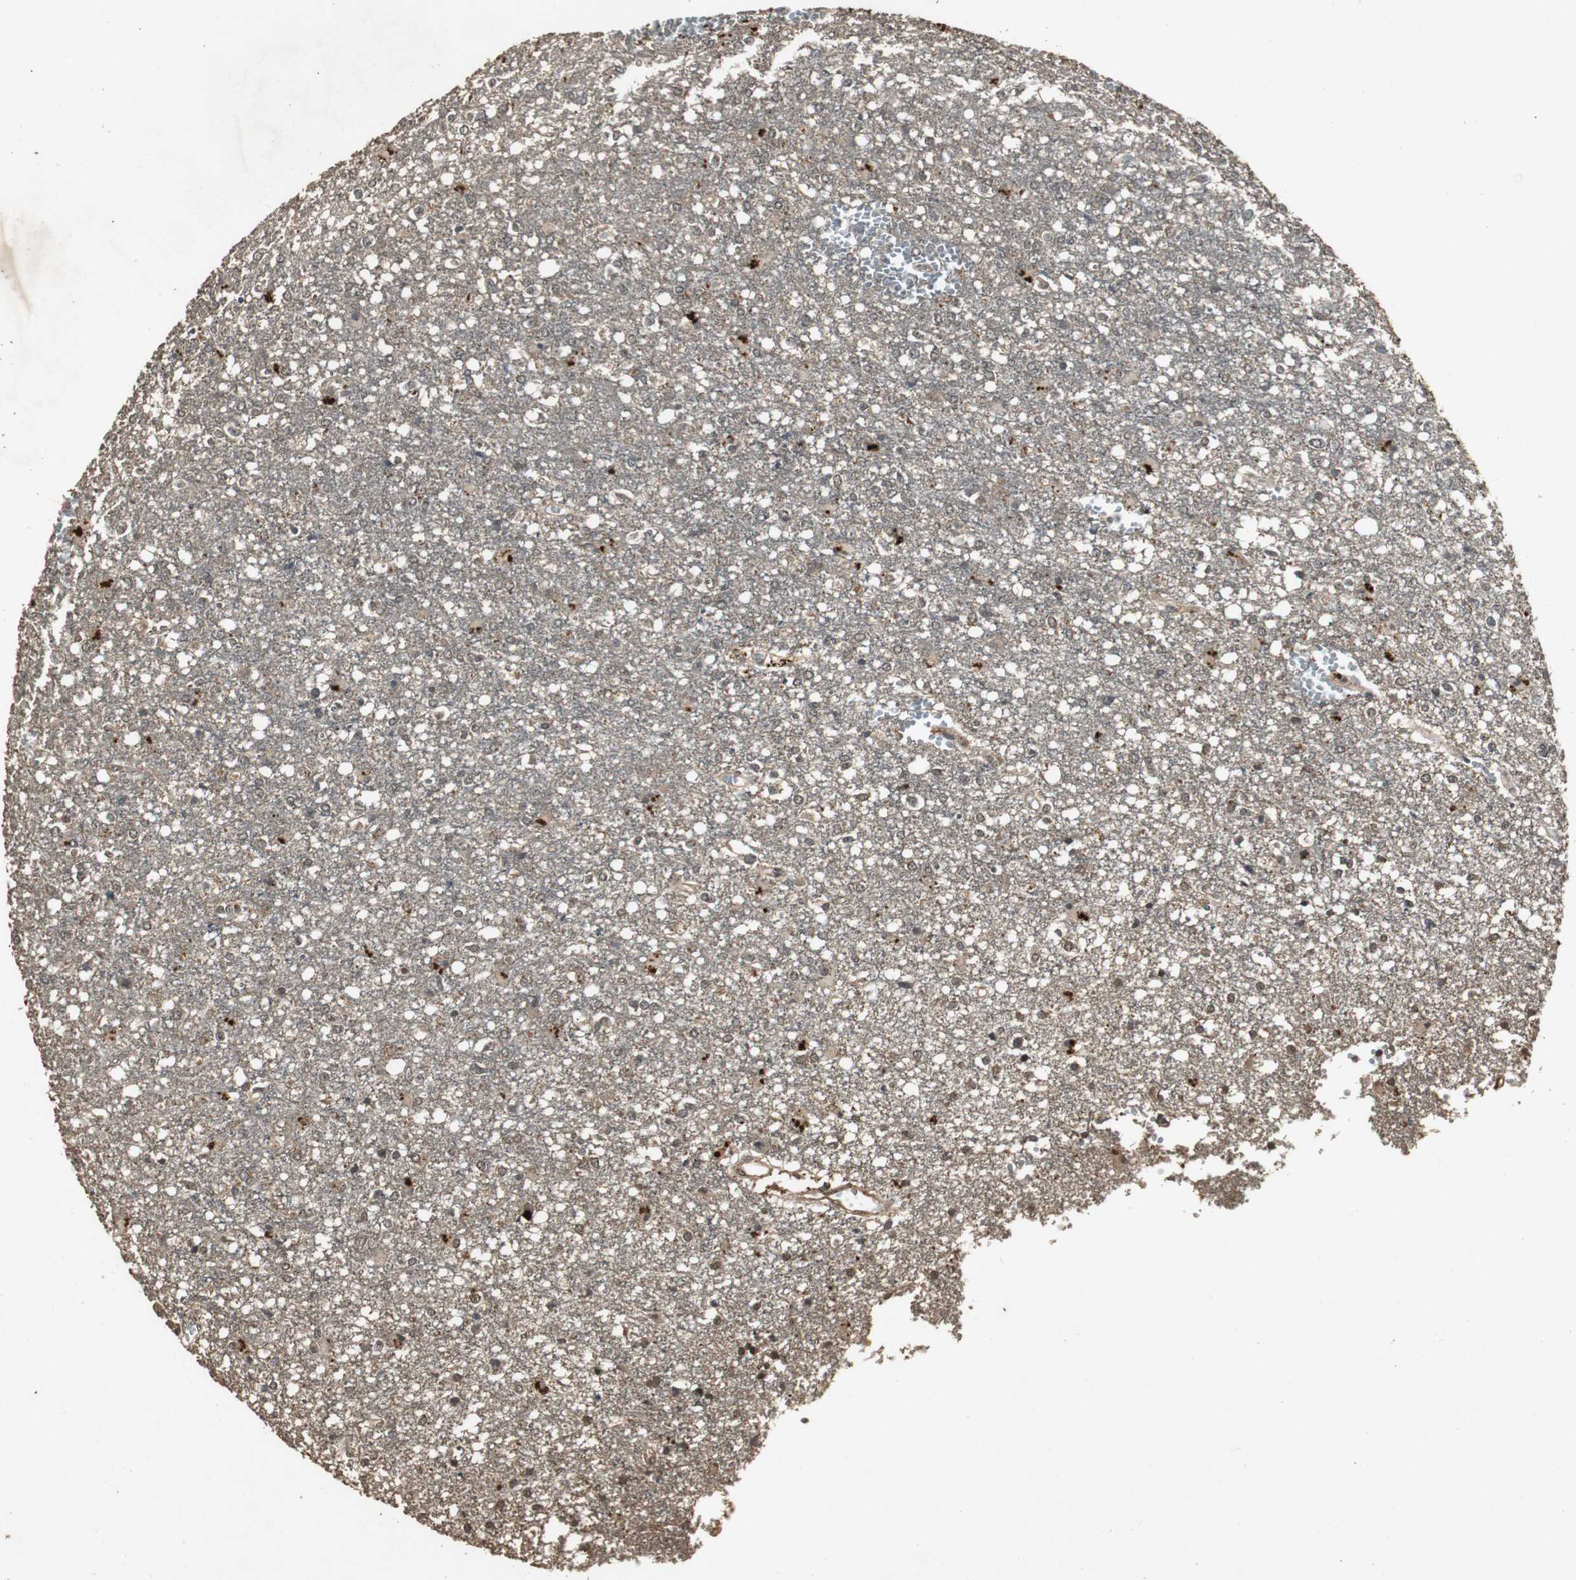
{"staining": {"intensity": "moderate", "quantity": ">75%", "location": "cytoplasmic/membranous,nuclear"}, "tissue": "glioma", "cell_type": "Tumor cells", "image_type": "cancer", "snomed": [{"axis": "morphology", "description": "Glioma, malignant, High grade"}, {"axis": "topography", "description": "Cerebral cortex"}], "caption": "About >75% of tumor cells in human malignant glioma (high-grade) exhibit moderate cytoplasmic/membranous and nuclear protein staining as visualized by brown immunohistochemical staining.", "gene": "EMX1", "patient": {"sex": "male", "age": 76}}